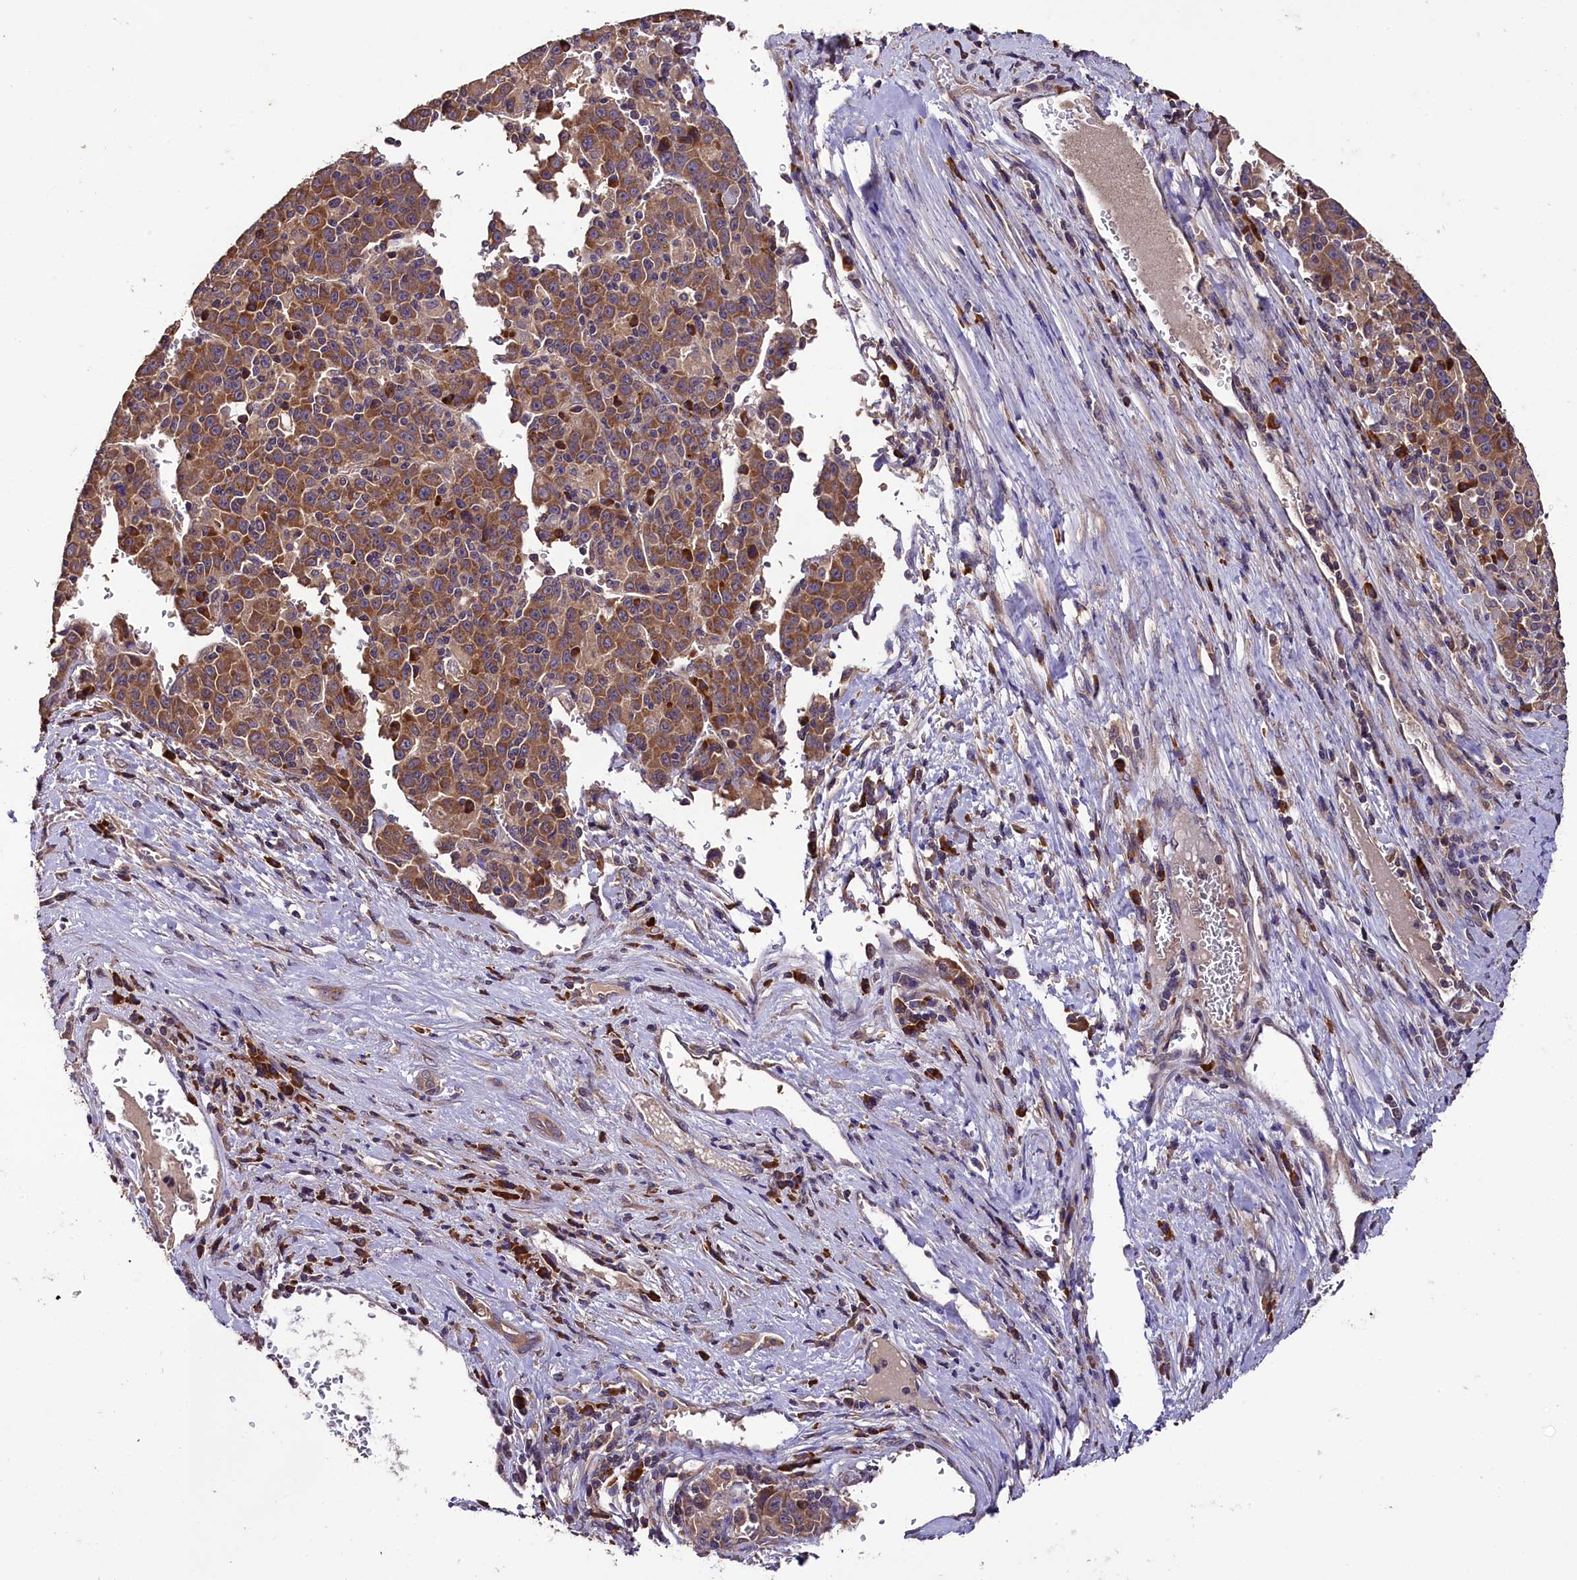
{"staining": {"intensity": "moderate", "quantity": ">75%", "location": "cytoplasmic/membranous"}, "tissue": "liver cancer", "cell_type": "Tumor cells", "image_type": "cancer", "snomed": [{"axis": "morphology", "description": "Carcinoma, Hepatocellular, NOS"}, {"axis": "topography", "description": "Liver"}], "caption": "Liver hepatocellular carcinoma stained for a protein (brown) shows moderate cytoplasmic/membranous positive staining in approximately >75% of tumor cells.", "gene": "ENKD1", "patient": {"sex": "female", "age": 53}}